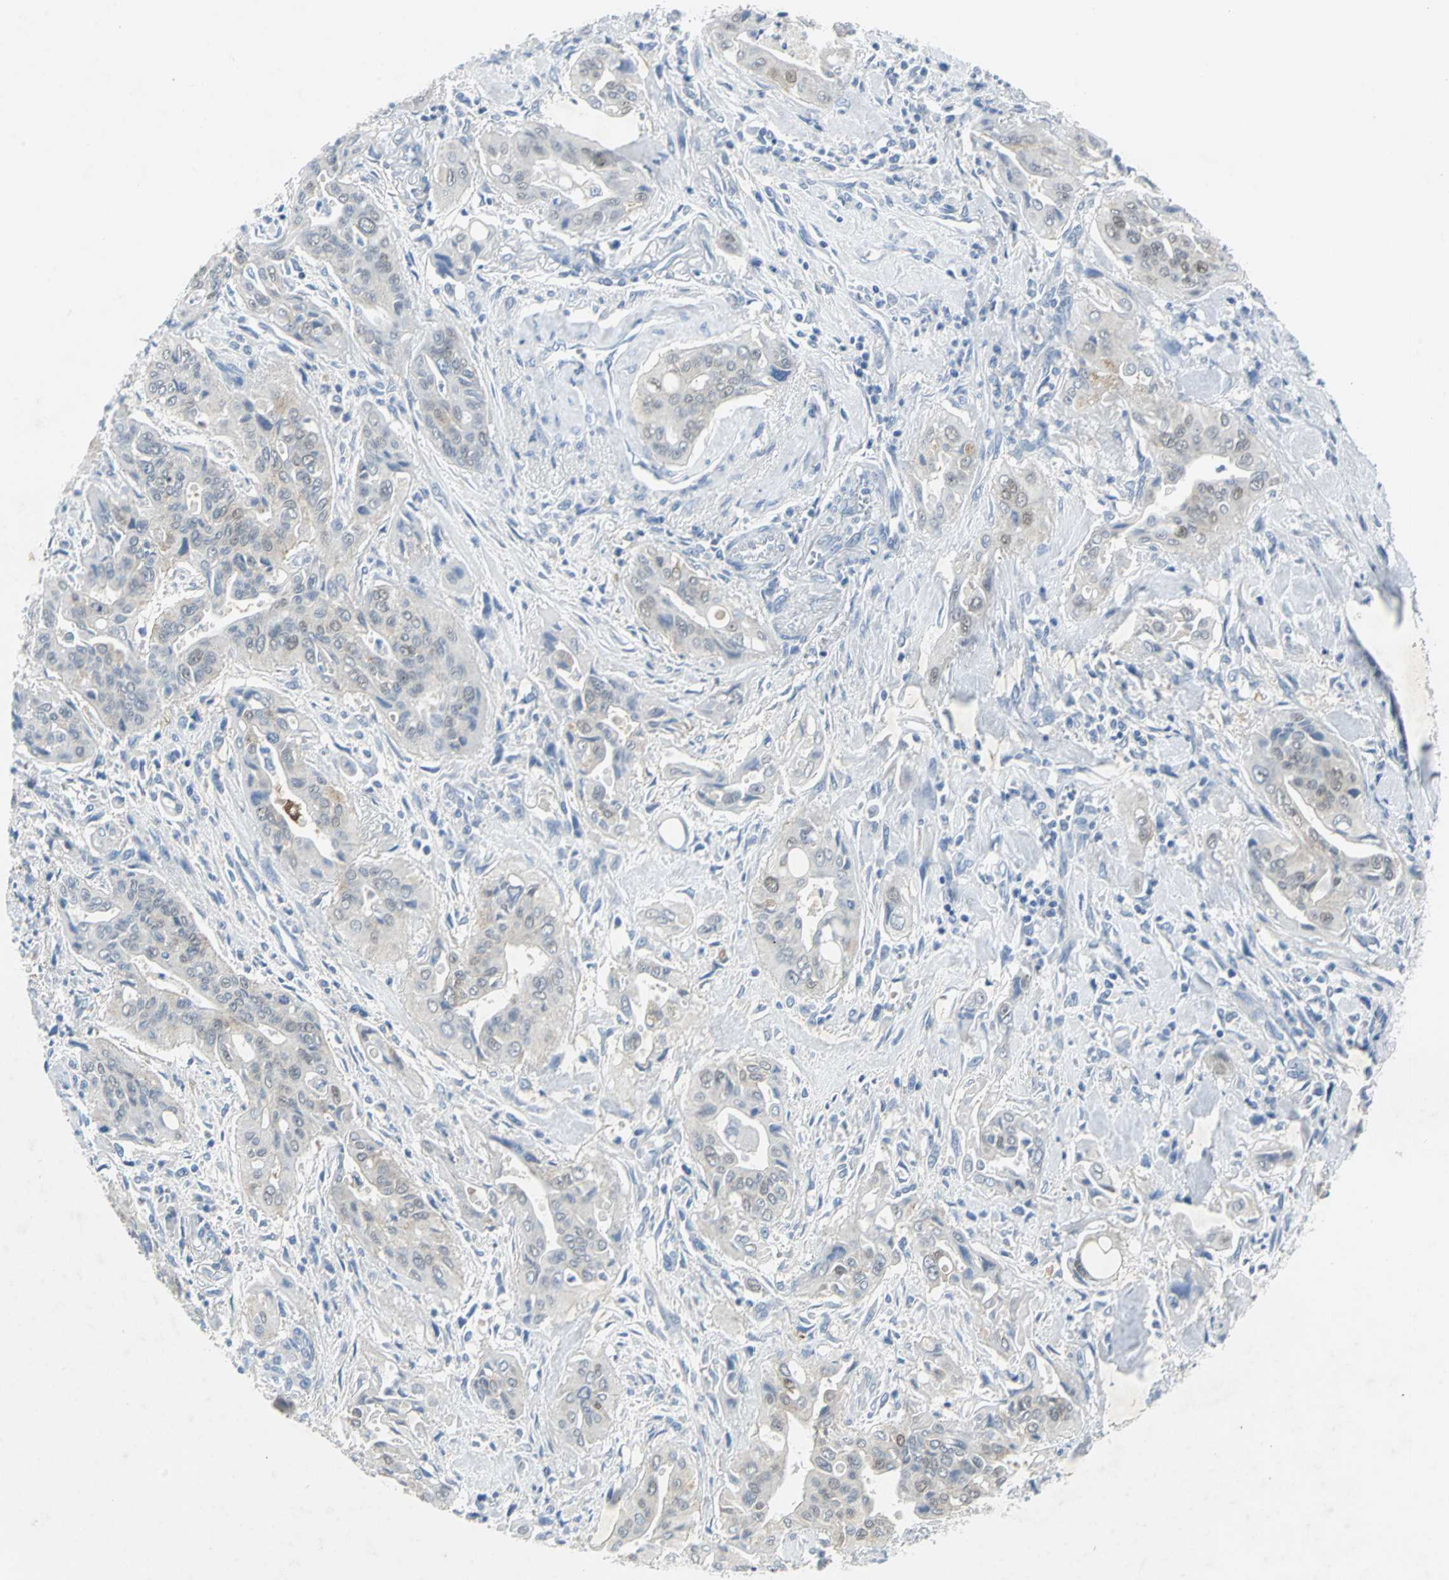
{"staining": {"intensity": "negative", "quantity": "none", "location": "none"}, "tissue": "pancreatic cancer", "cell_type": "Tumor cells", "image_type": "cancer", "snomed": [{"axis": "morphology", "description": "Adenocarcinoma, NOS"}, {"axis": "topography", "description": "Pancreas"}], "caption": "Pancreatic cancer was stained to show a protein in brown. There is no significant staining in tumor cells.", "gene": "SFN", "patient": {"sex": "male", "age": 77}}